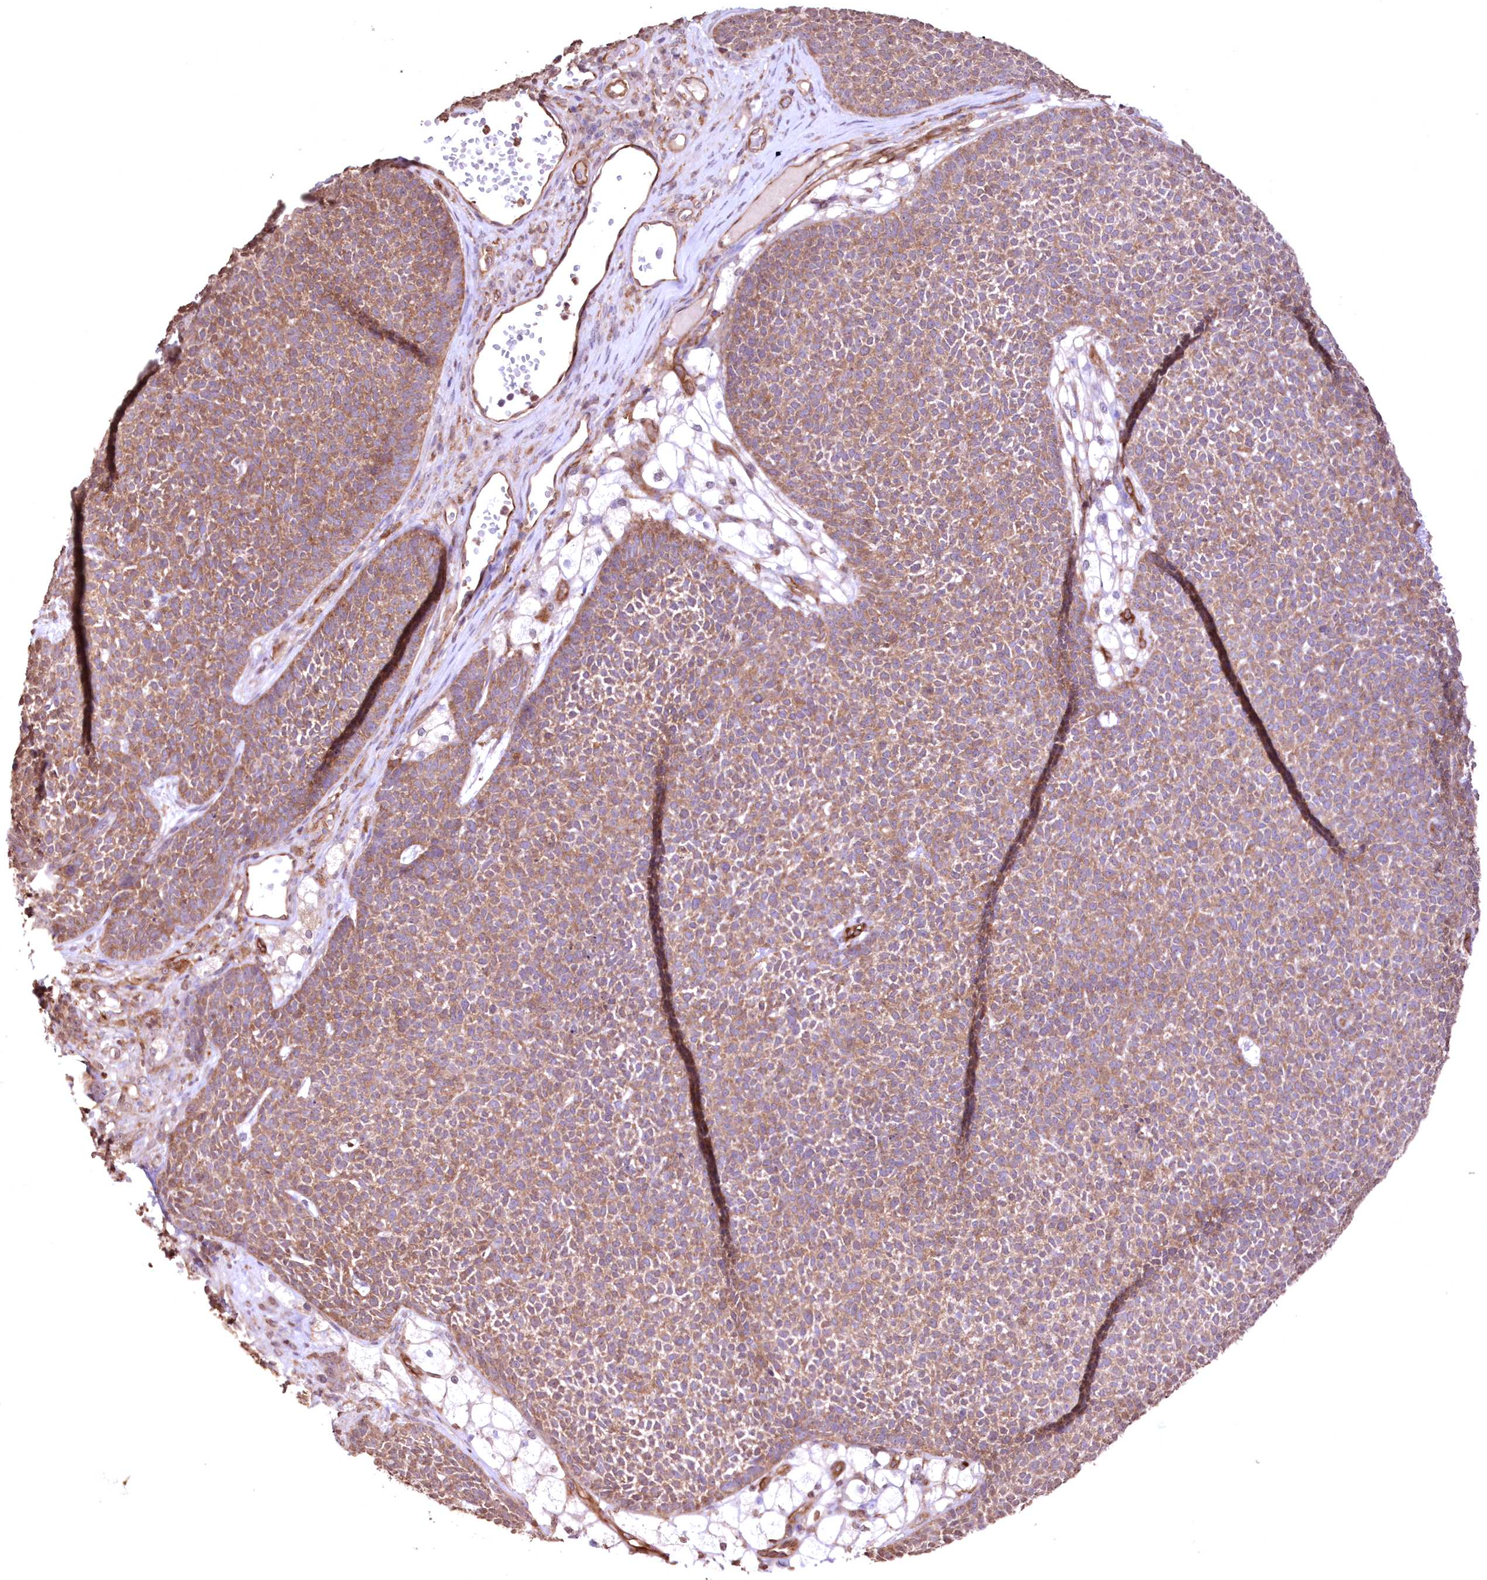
{"staining": {"intensity": "moderate", "quantity": ">75%", "location": "cytoplasmic/membranous"}, "tissue": "skin cancer", "cell_type": "Tumor cells", "image_type": "cancer", "snomed": [{"axis": "morphology", "description": "Basal cell carcinoma"}, {"axis": "topography", "description": "Skin"}], "caption": "Skin cancer stained with a protein marker exhibits moderate staining in tumor cells.", "gene": "FCHO2", "patient": {"sex": "female", "age": 84}}